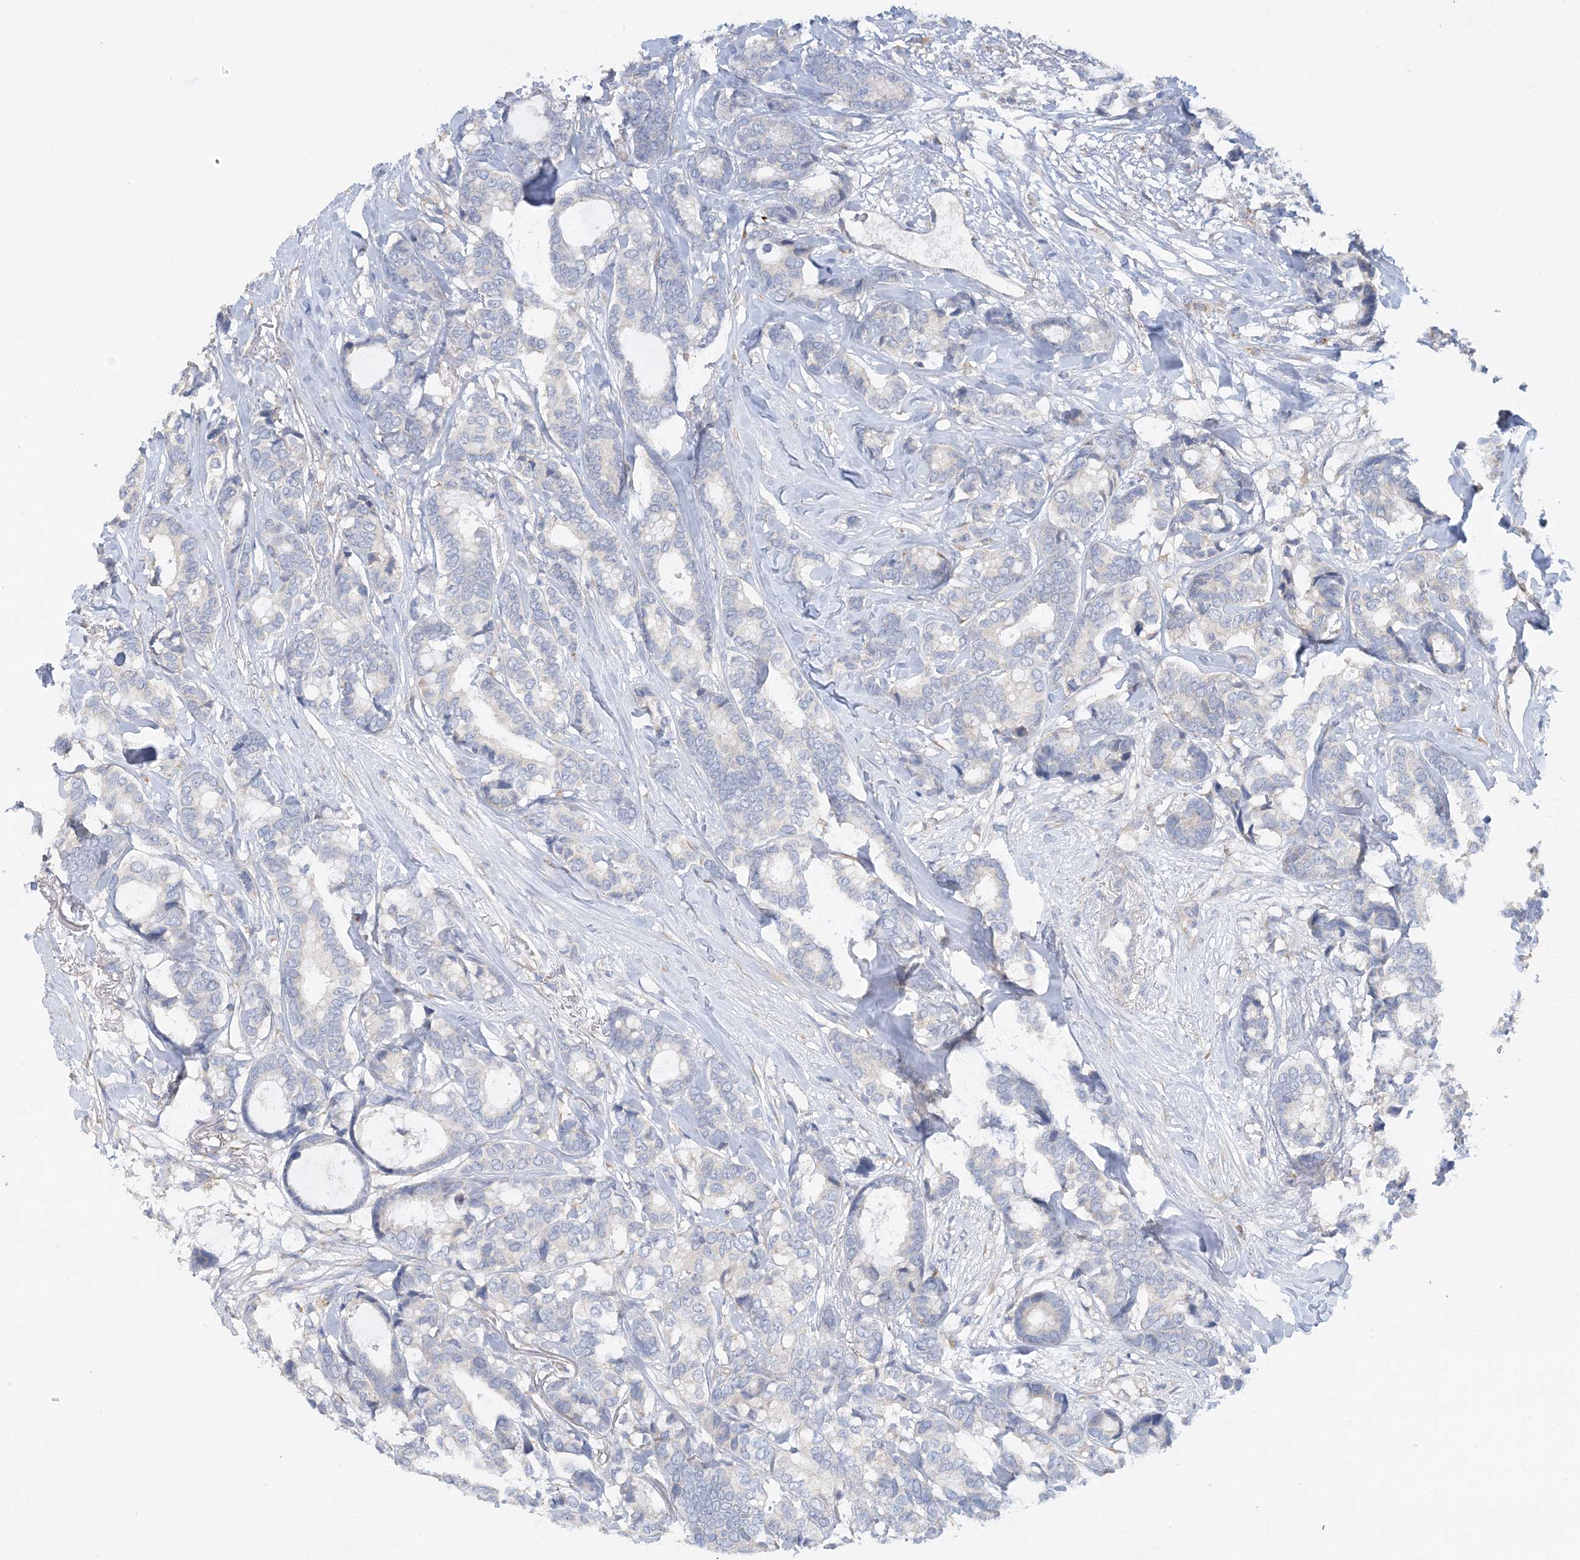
{"staining": {"intensity": "negative", "quantity": "none", "location": "none"}, "tissue": "breast cancer", "cell_type": "Tumor cells", "image_type": "cancer", "snomed": [{"axis": "morphology", "description": "Duct carcinoma"}, {"axis": "topography", "description": "Breast"}], "caption": "Tumor cells are negative for brown protein staining in breast invasive ductal carcinoma.", "gene": "ZCCHC18", "patient": {"sex": "female", "age": 87}}